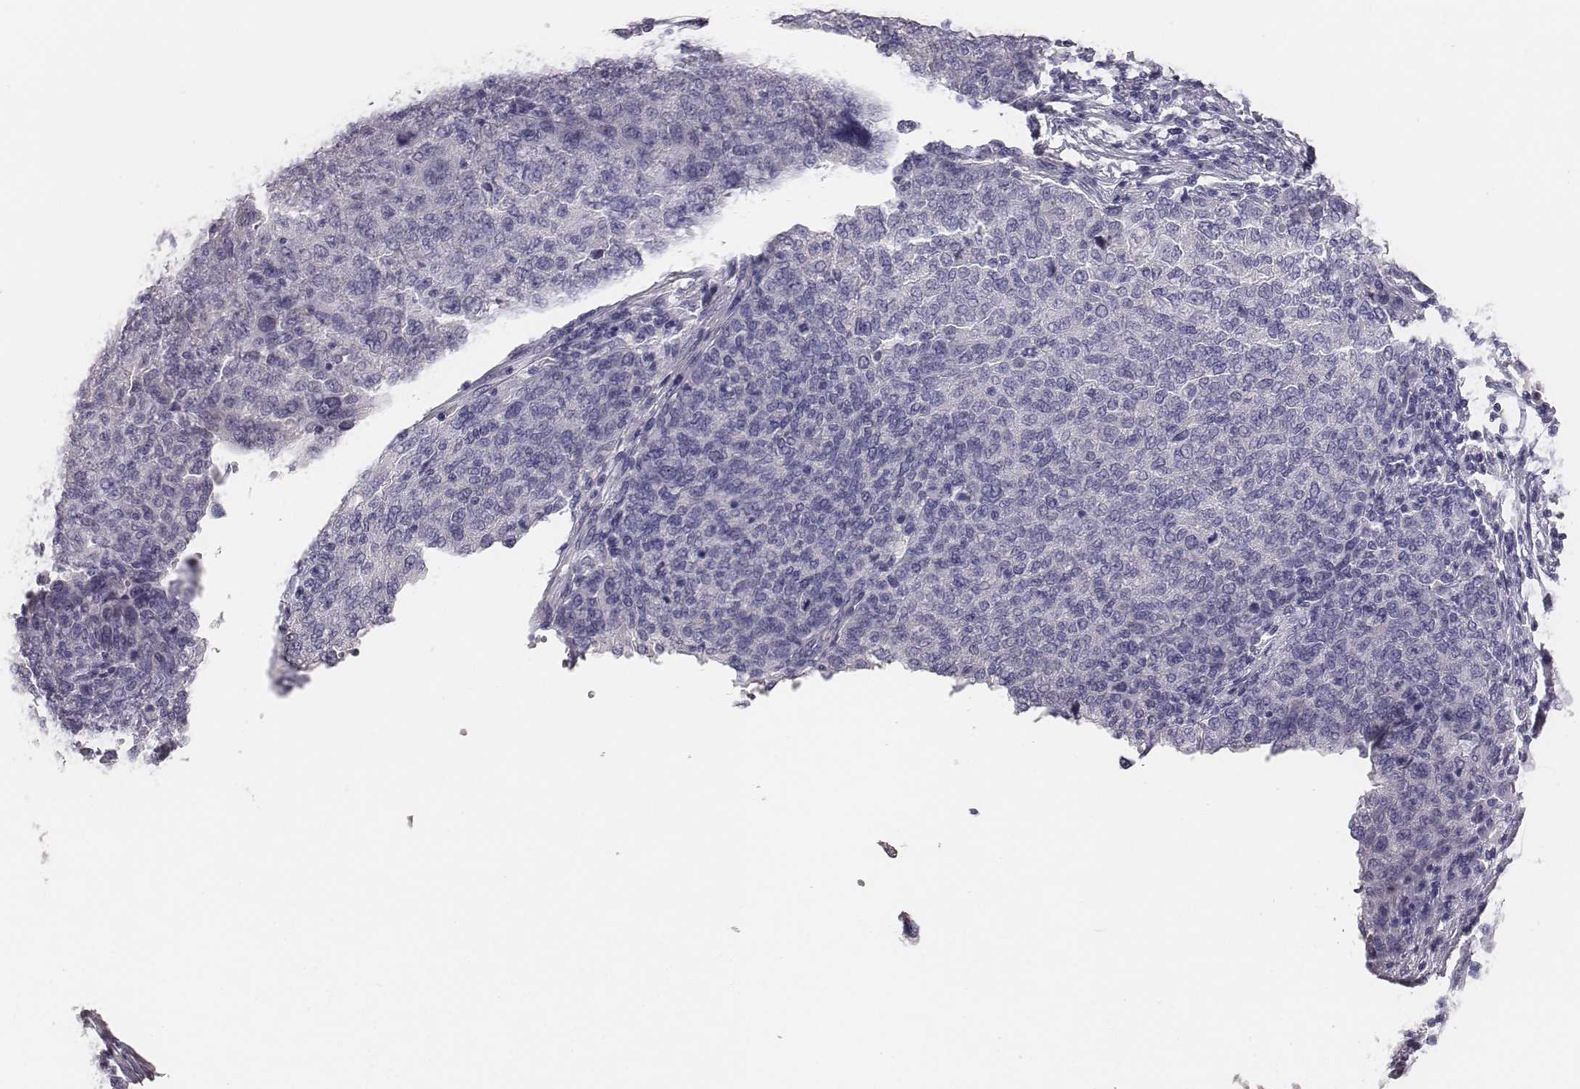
{"staining": {"intensity": "negative", "quantity": "none", "location": "none"}, "tissue": "ovarian cancer", "cell_type": "Tumor cells", "image_type": "cancer", "snomed": [{"axis": "morphology", "description": "Carcinoma, endometroid"}, {"axis": "topography", "description": "Ovary"}], "caption": "Immunohistochemistry (IHC) photomicrograph of neoplastic tissue: ovarian cancer (endometroid carcinoma) stained with DAB (3,3'-diaminobenzidine) shows no significant protein staining in tumor cells.", "gene": "MYH6", "patient": {"sex": "female", "age": 58}}